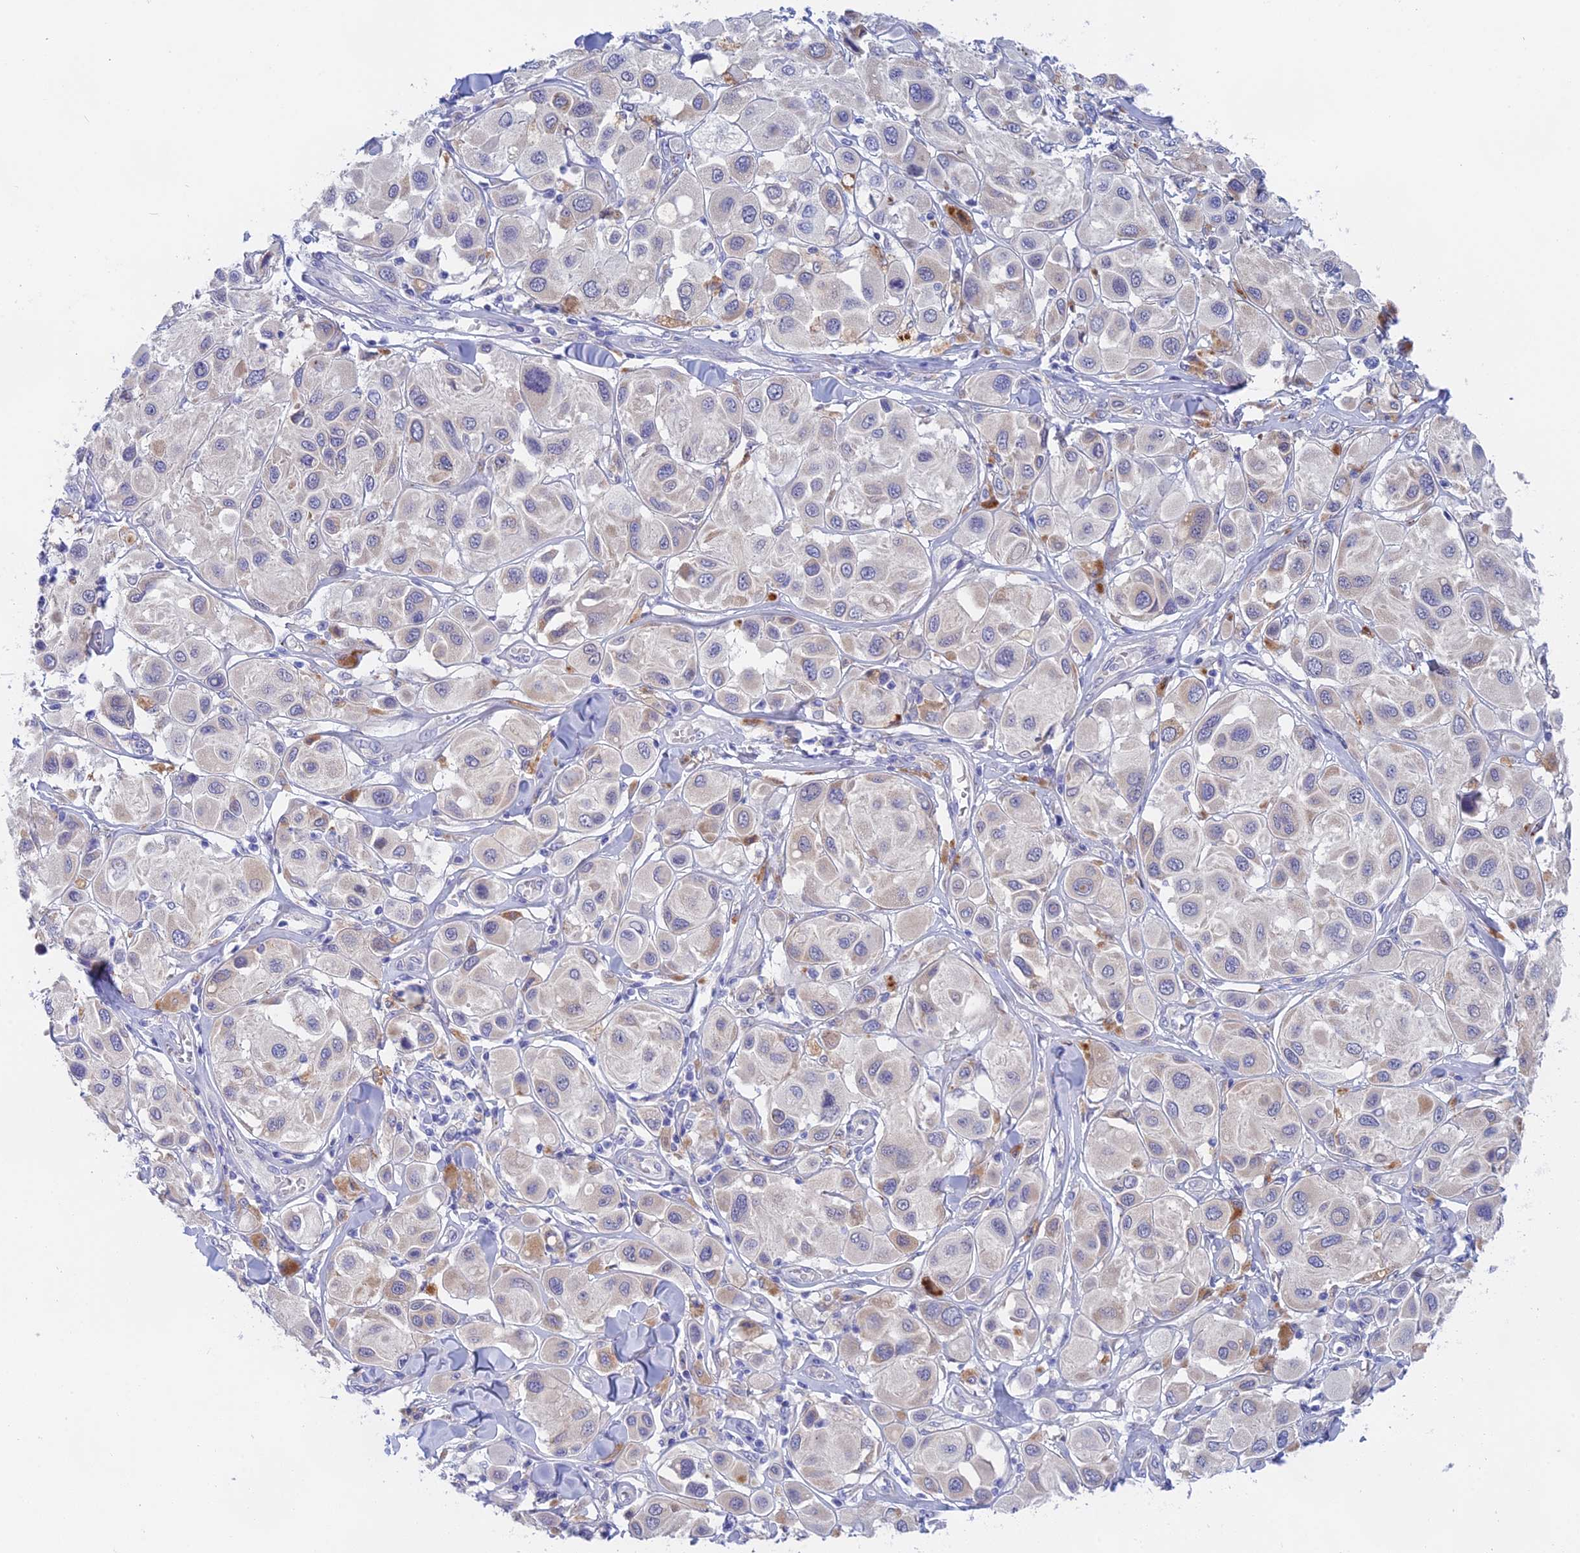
{"staining": {"intensity": "negative", "quantity": "none", "location": "none"}, "tissue": "melanoma", "cell_type": "Tumor cells", "image_type": "cancer", "snomed": [{"axis": "morphology", "description": "Malignant melanoma, Metastatic site"}, {"axis": "topography", "description": "Skin"}], "caption": "Tumor cells are negative for brown protein staining in melanoma.", "gene": "GLB1L", "patient": {"sex": "male", "age": 41}}